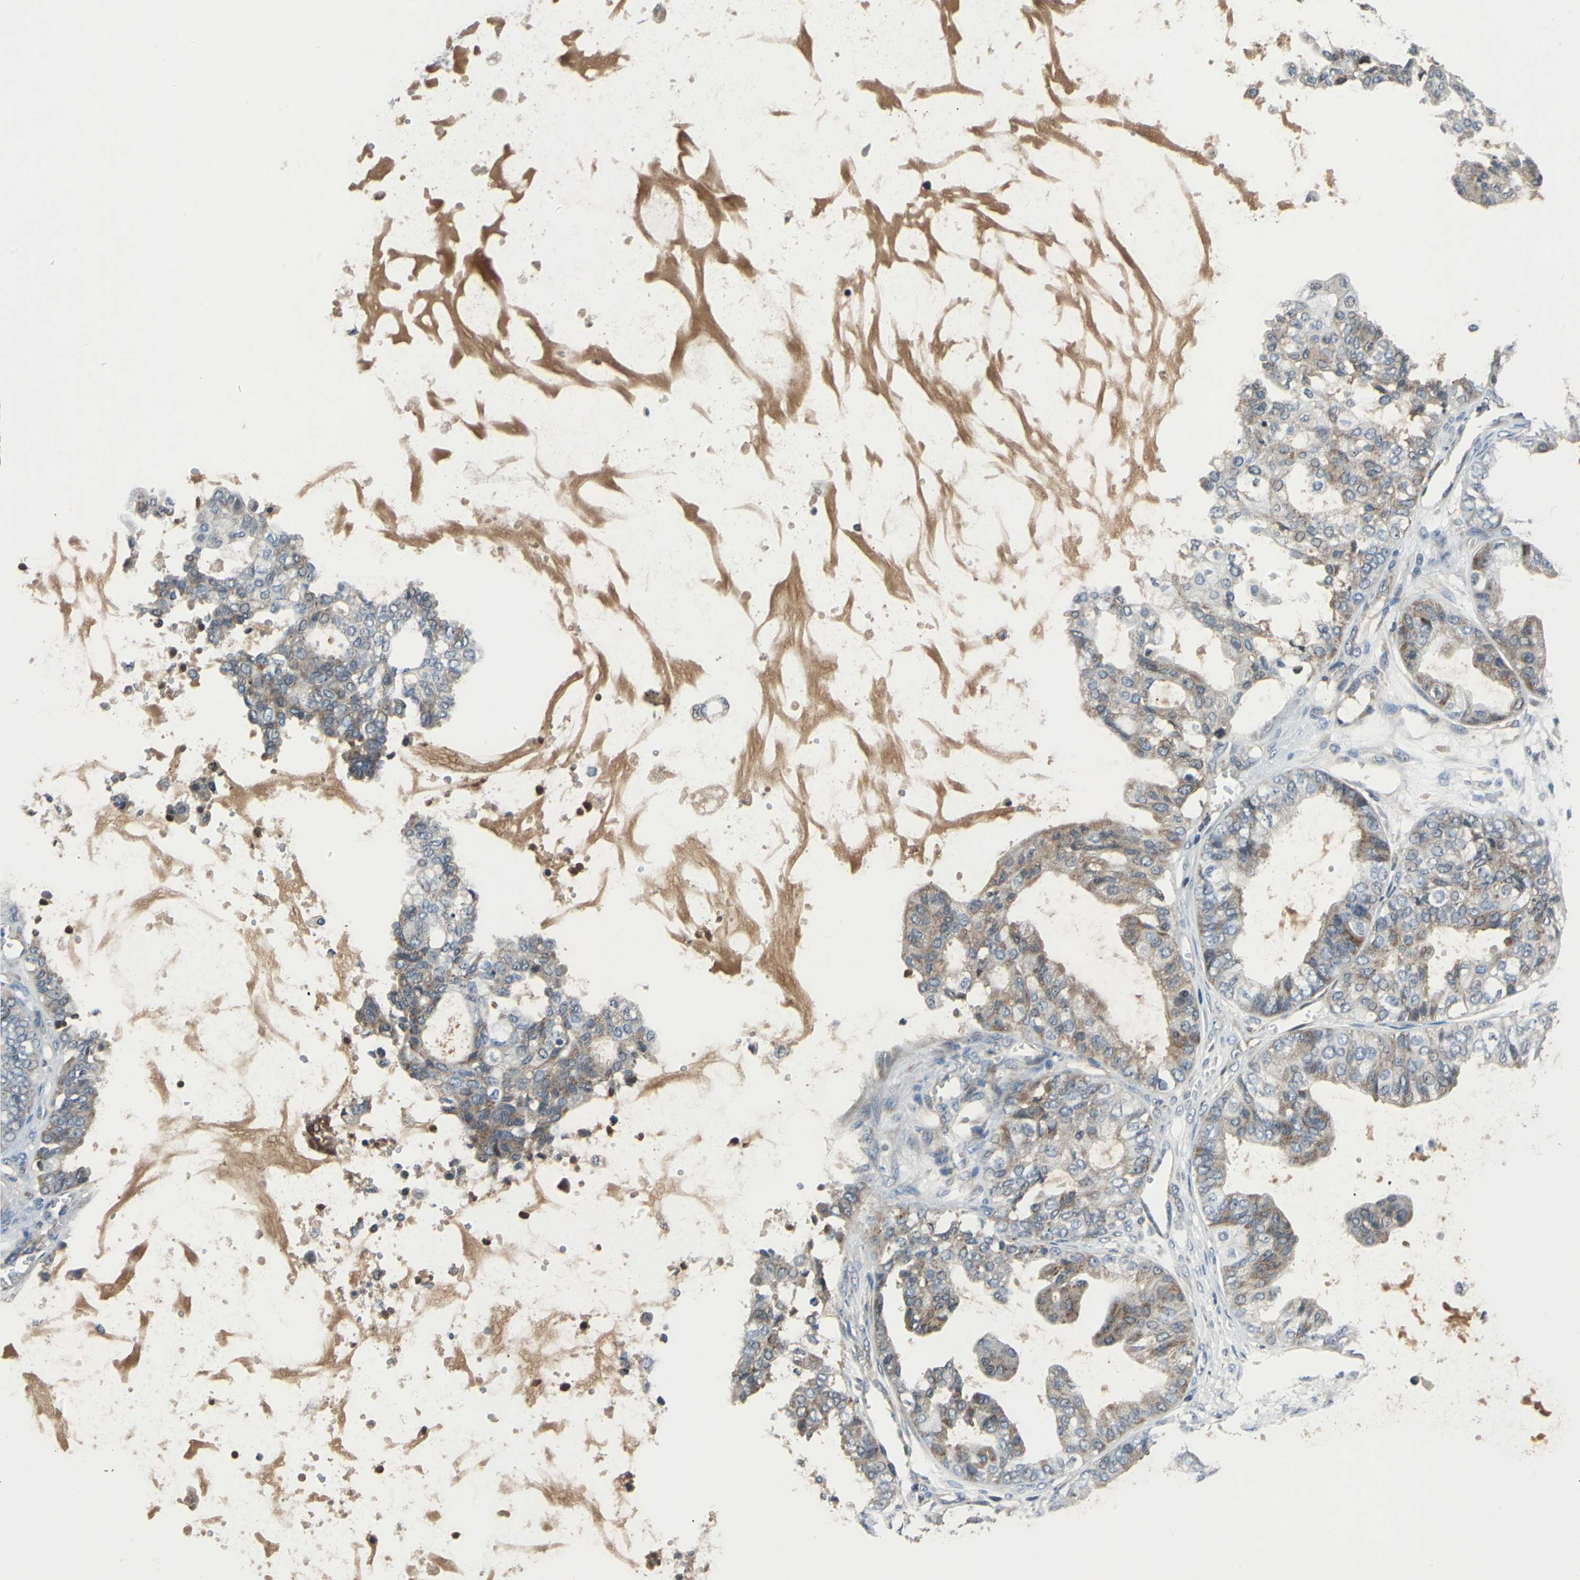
{"staining": {"intensity": "moderate", "quantity": "25%-75%", "location": "cytoplasmic/membranous"}, "tissue": "ovarian cancer", "cell_type": "Tumor cells", "image_type": "cancer", "snomed": [{"axis": "morphology", "description": "Carcinoma, NOS"}, {"axis": "morphology", "description": "Carcinoma, endometroid"}, {"axis": "topography", "description": "Ovary"}], "caption": "Immunohistochemistry (IHC) of ovarian cancer (carcinoma) shows medium levels of moderate cytoplasmic/membranous expression in approximately 25%-75% of tumor cells.", "gene": "SLC19A2", "patient": {"sex": "female", "age": 50}}